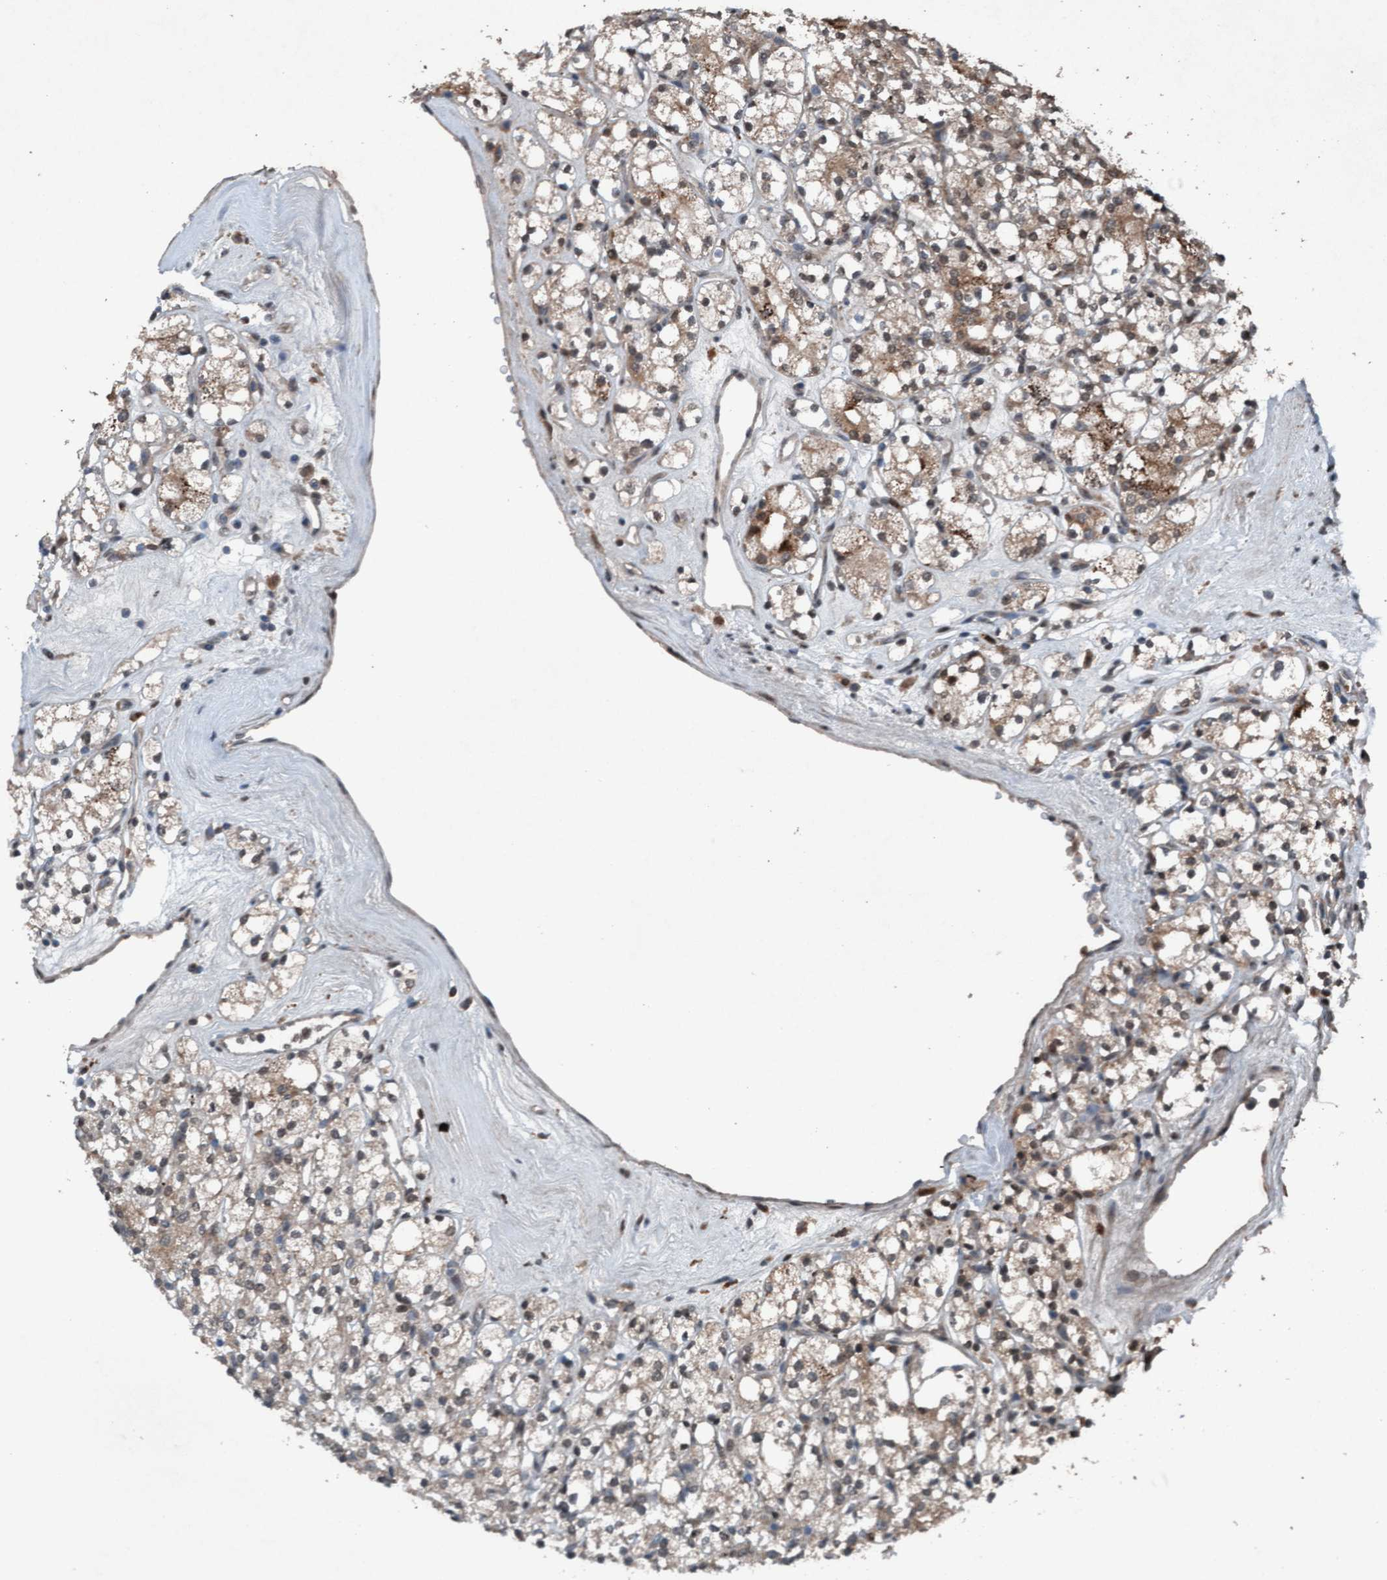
{"staining": {"intensity": "moderate", "quantity": "25%-75%", "location": "cytoplasmic/membranous"}, "tissue": "renal cancer", "cell_type": "Tumor cells", "image_type": "cancer", "snomed": [{"axis": "morphology", "description": "Adenocarcinoma, NOS"}, {"axis": "topography", "description": "Kidney"}], "caption": "The photomicrograph exhibits a brown stain indicating the presence of a protein in the cytoplasmic/membranous of tumor cells in renal cancer (adenocarcinoma).", "gene": "PLXNB2", "patient": {"sex": "male", "age": 77}}